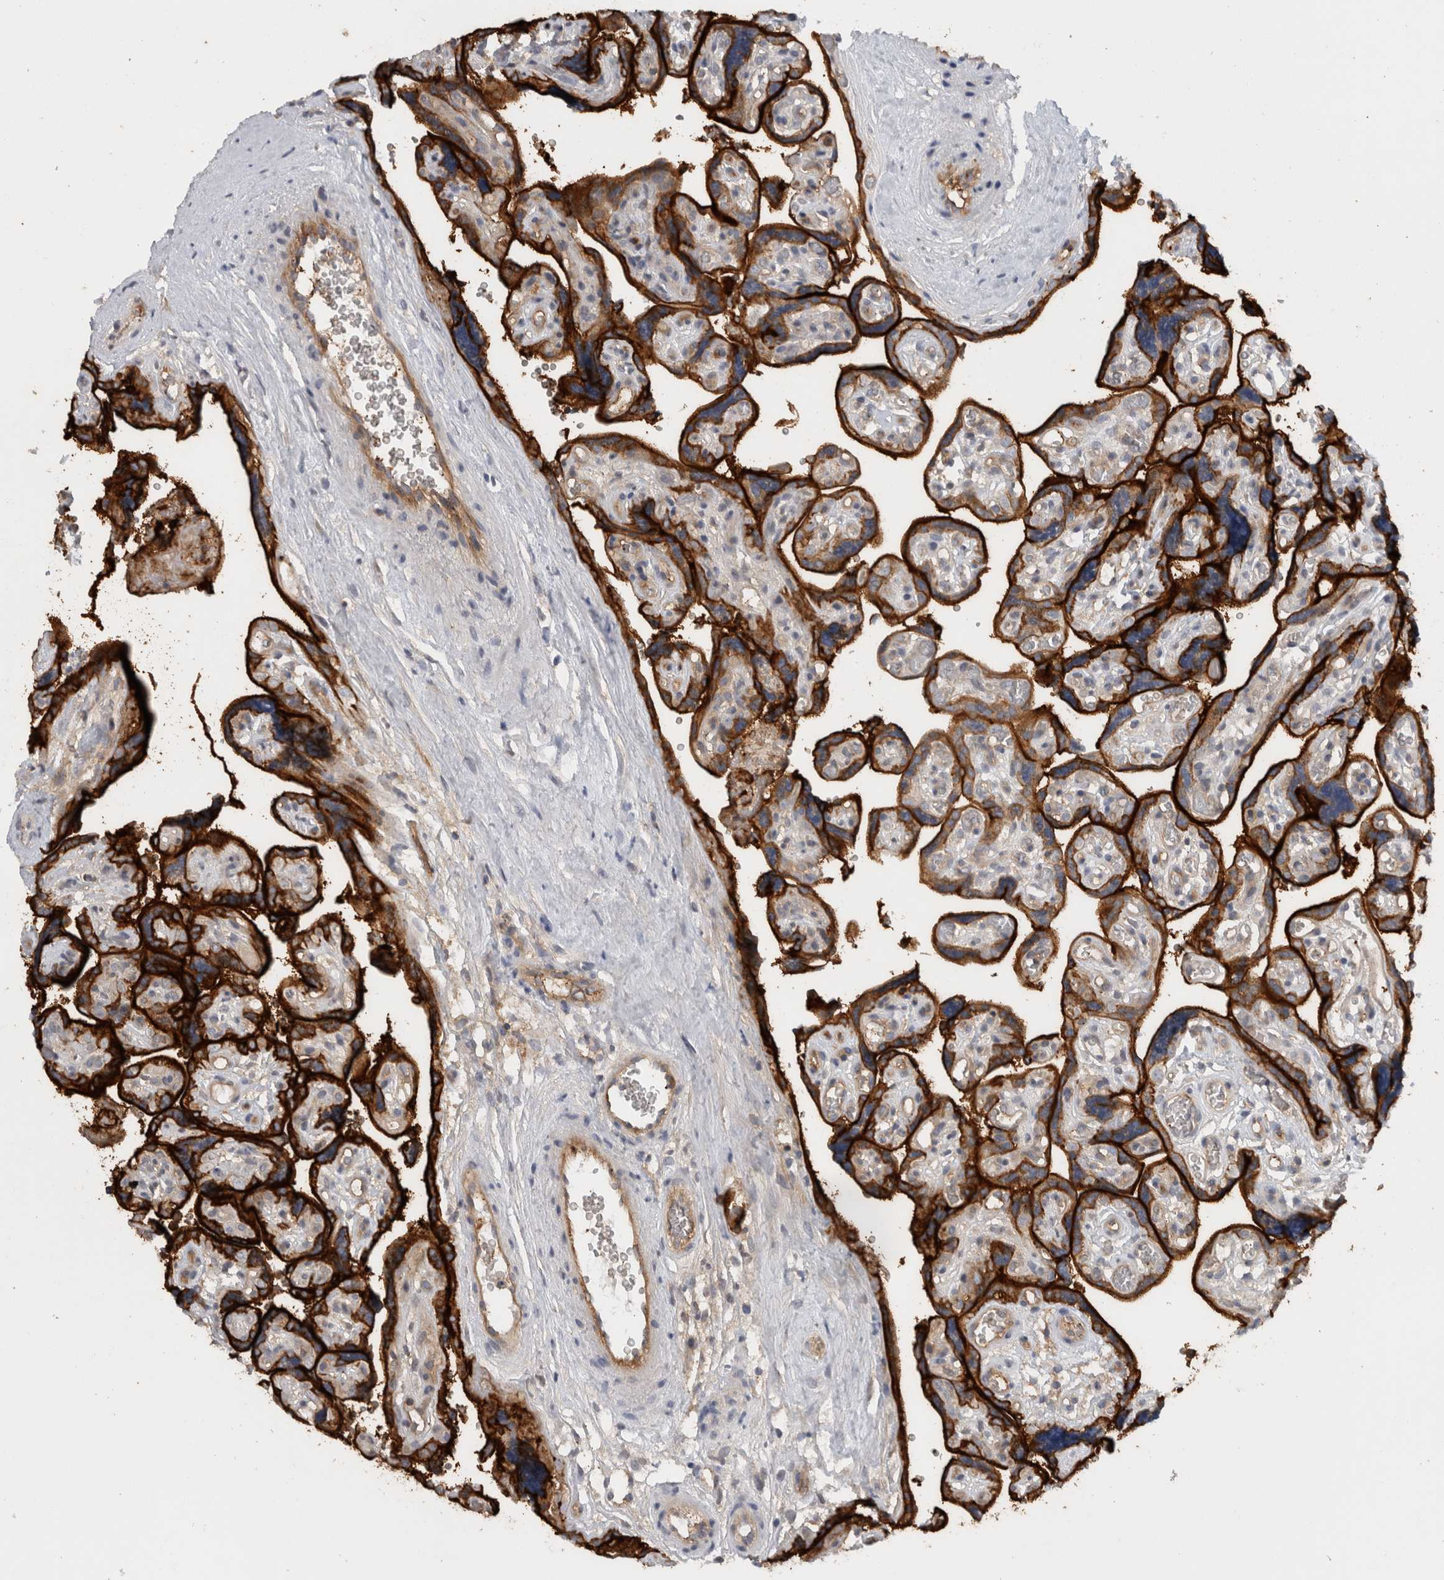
{"staining": {"intensity": "moderate", "quantity": ">75%", "location": "cytoplasmic/membranous"}, "tissue": "placenta", "cell_type": "Decidual cells", "image_type": "normal", "snomed": [{"axis": "morphology", "description": "Normal tissue, NOS"}, {"axis": "topography", "description": "Placenta"}], "caption": "Immunohistochemical staining of benign human placenta shows >75% levels of moderate cytoplasmic/membranous protein expression in about >75% of decidual cells.", "gene": "CD59", "patient": {"sex": "female", "age": 30}}